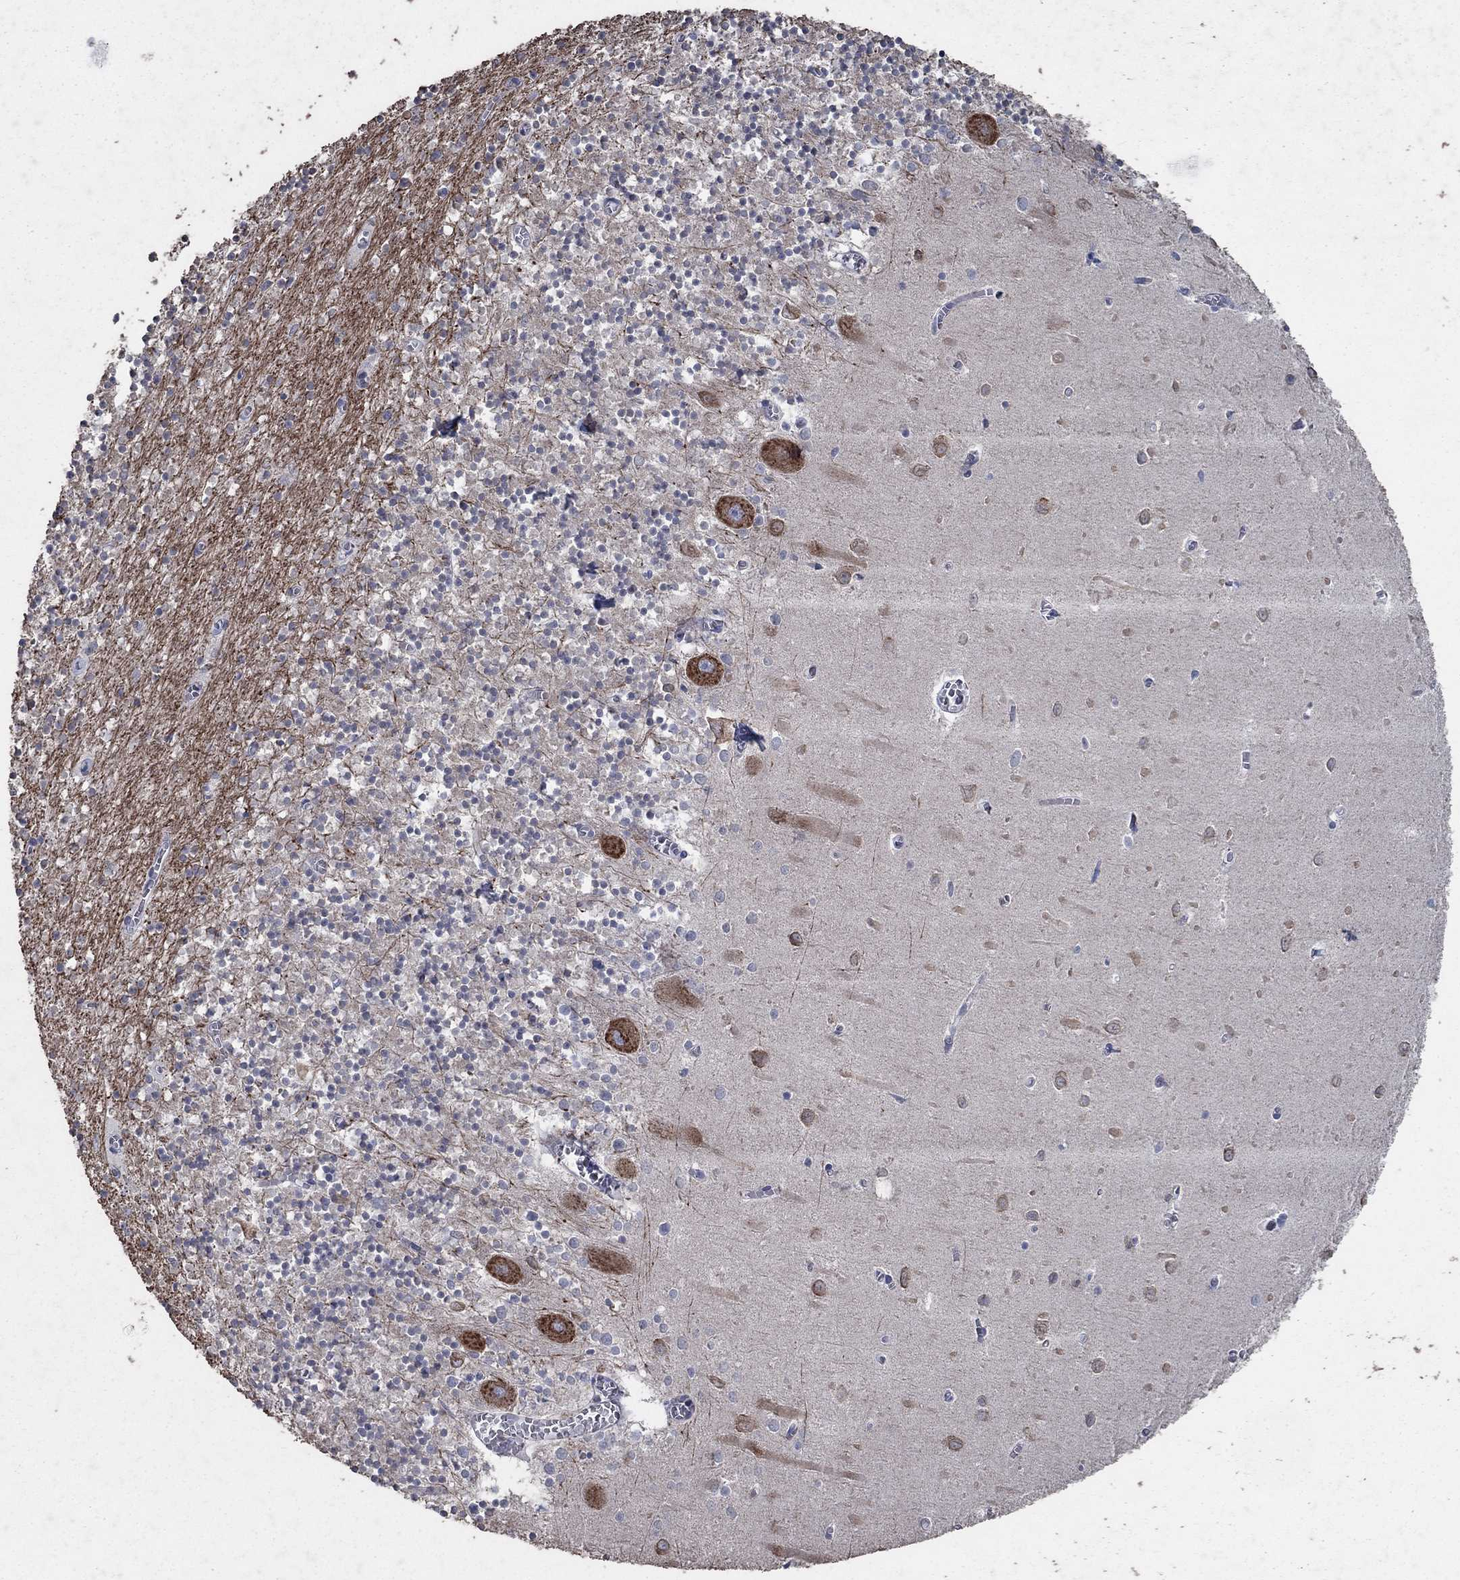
{"staining": {"intensity": "negative", "quantity": "none", "location": "none"}, "tissue": "cerebellum", "cell_type": "Cells in granular layer", "image_type": "normal", "snomed": [{"axis": "morphology", "description": "Normal tissue, NOS"}, {"axis": "topography", "description": "Cerebellum"}], "caption": "A high-resolution micrograph shows IHC staining of unremarkable cerebellum, which shows no significant expression in cells in granular layer. Nuclei are stained in blue.", "gene": "NCEH1", "patient": {"sex": "female", "age": 64}}